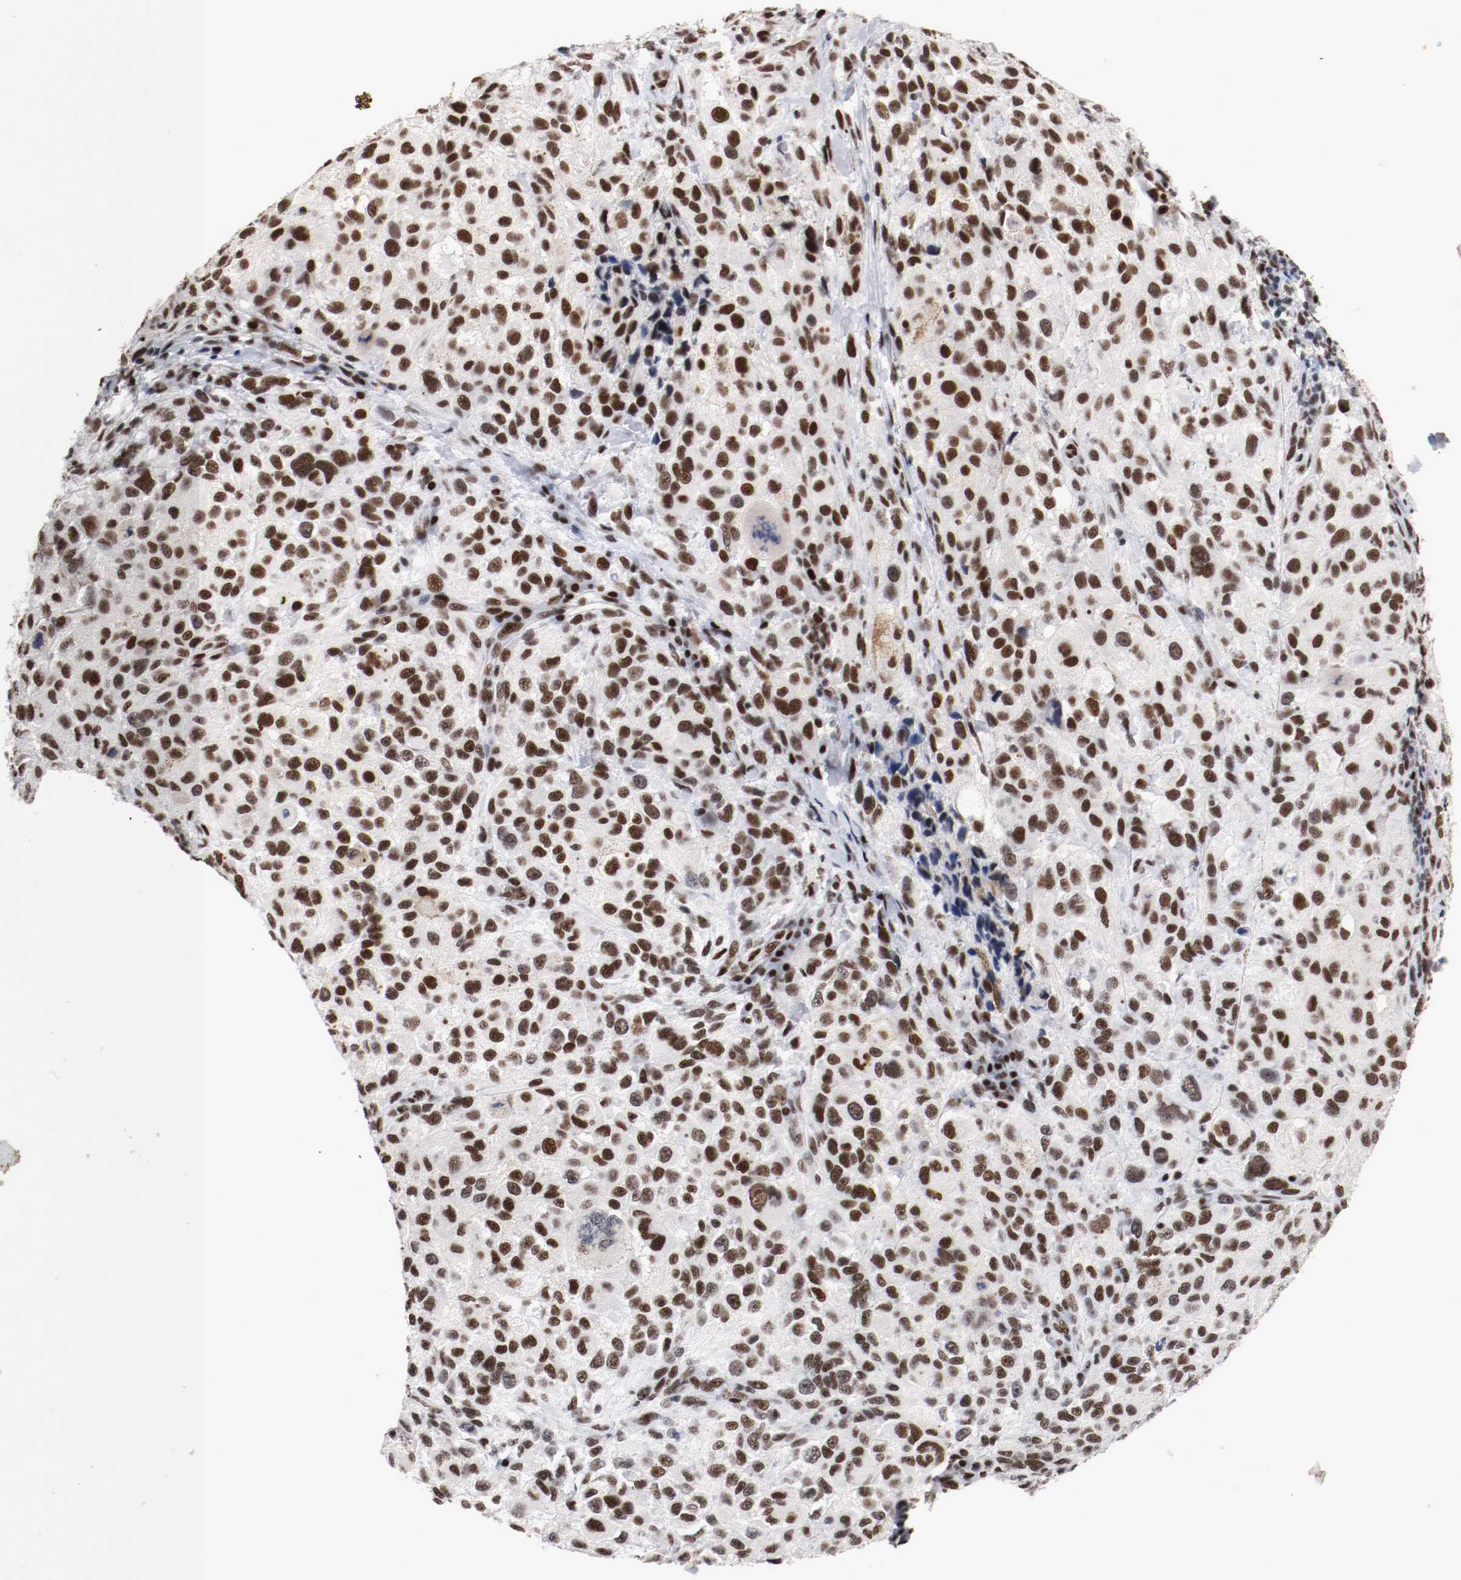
{"staining": {"intensity": "strong", "quantity": ">75%", "location": "nuclear"}, "tissue": "melanoma", "cell_type": "Tumor cells", "image_type": "cancer", "snomed": [{"axis": "morphology", "description": "Necrosis, NOS"}, {"axis": "morphology", "description": "Malignant melanoma, NOS"}, {"axis": "topography", "description": "Skin"}], "caption": "Immunohistochemistry micrograph of neoplastic tissue: melanoma stained using immunohistochemistry (IHC) exhibits high levels of strong protein expression localized specifically in the nuclear of tumor cells, appearing as a nuclear brown color.", "gene": "MEF2D", "patient": {"sex": "female", "age": 87}}